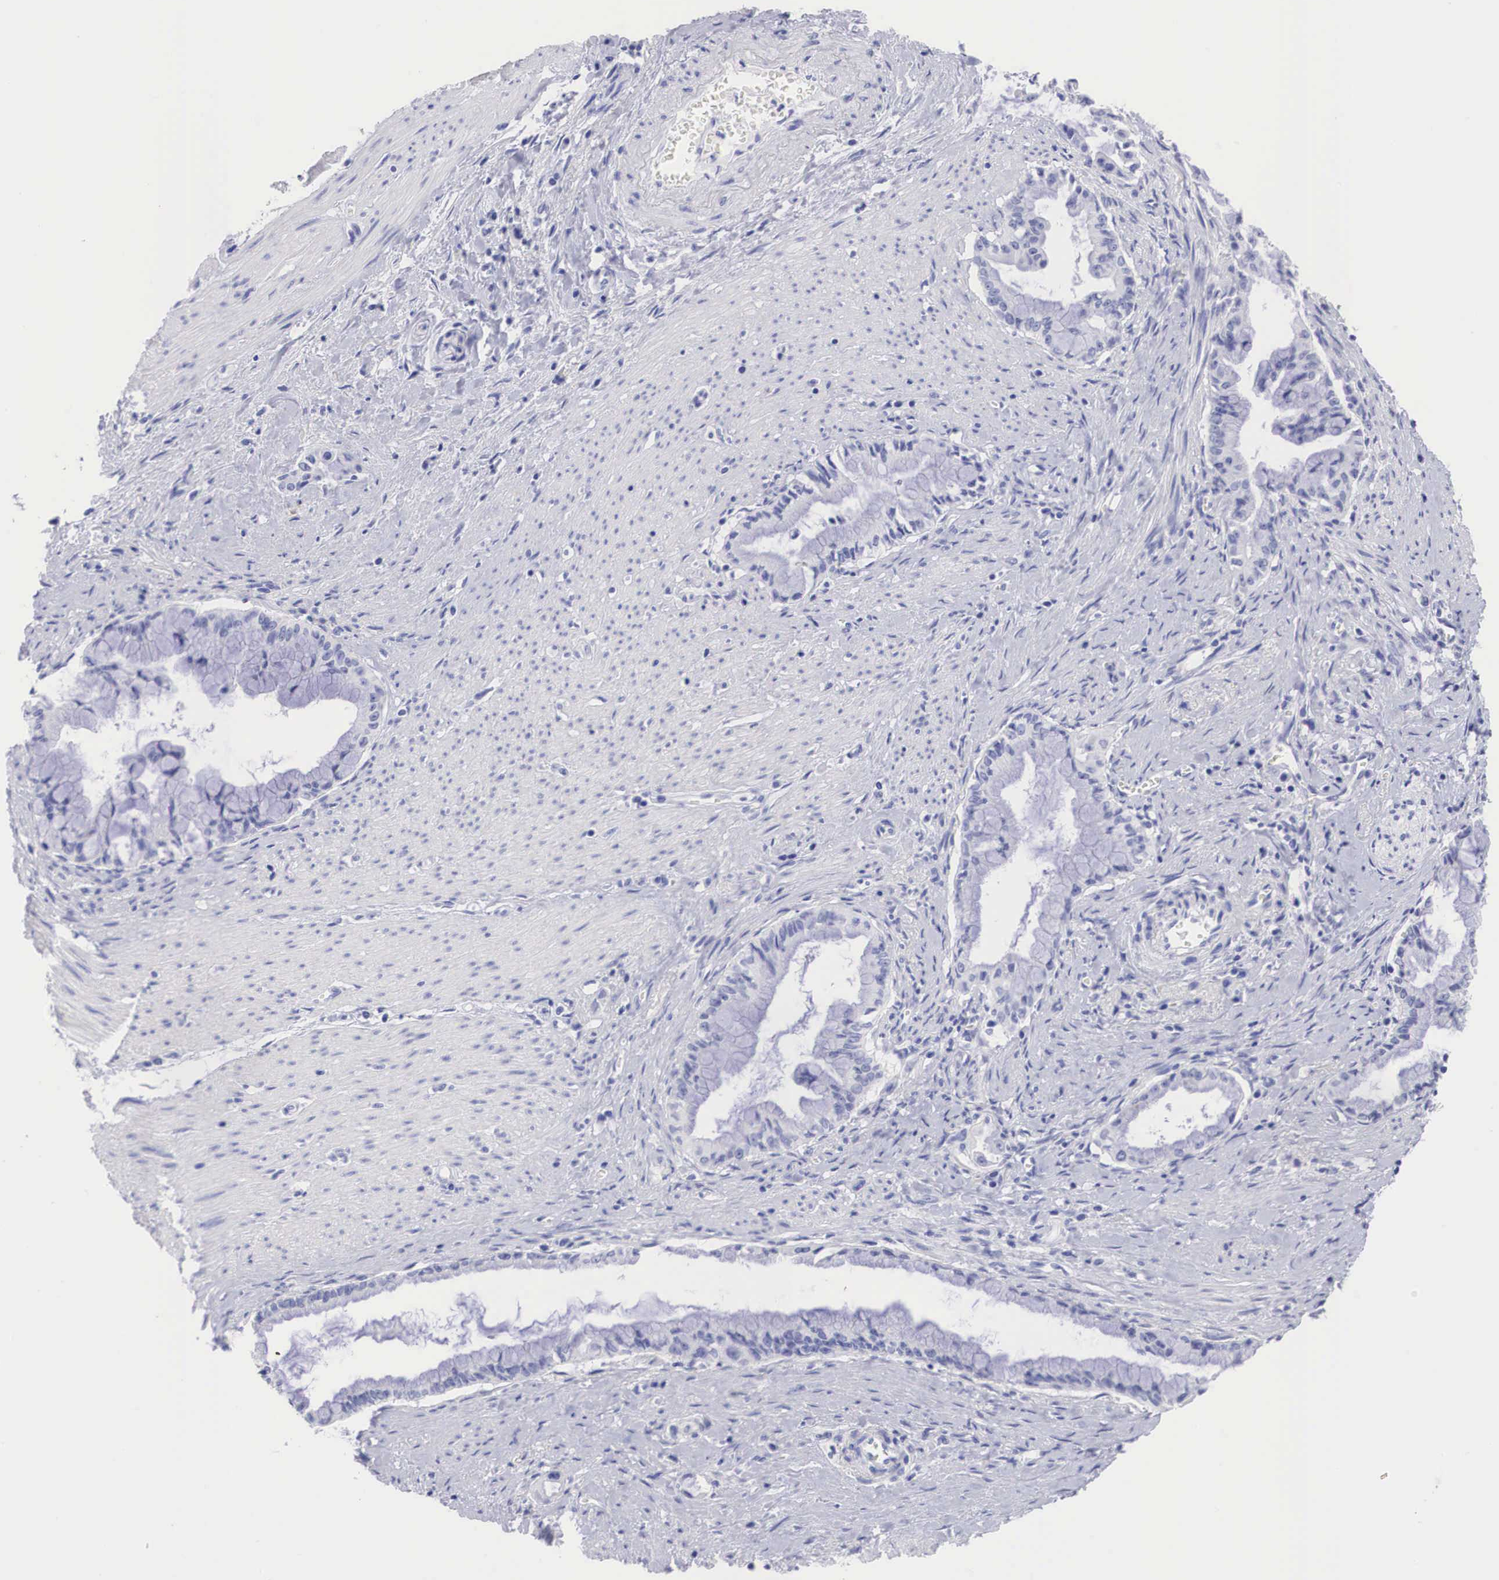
{"staining": {"intensity": "negative", "quantity": "none", "location": "none"}, "tissue": "pancreatic cancer", "cell_type": "Tumor cells", "image_type": "cancer", "snomed": [{"axis": "morphology", "description": "Adenocarcinoma, NOS"}, {"axis": "topography", "description": "Pancreas"}], "caption": "Pancreatic adenocarcinoma was stained to show a protein in brown. There is no significant staining in tumor cells.", "gene": "TYR", "patient": {"sex": "male", "age": 59}}